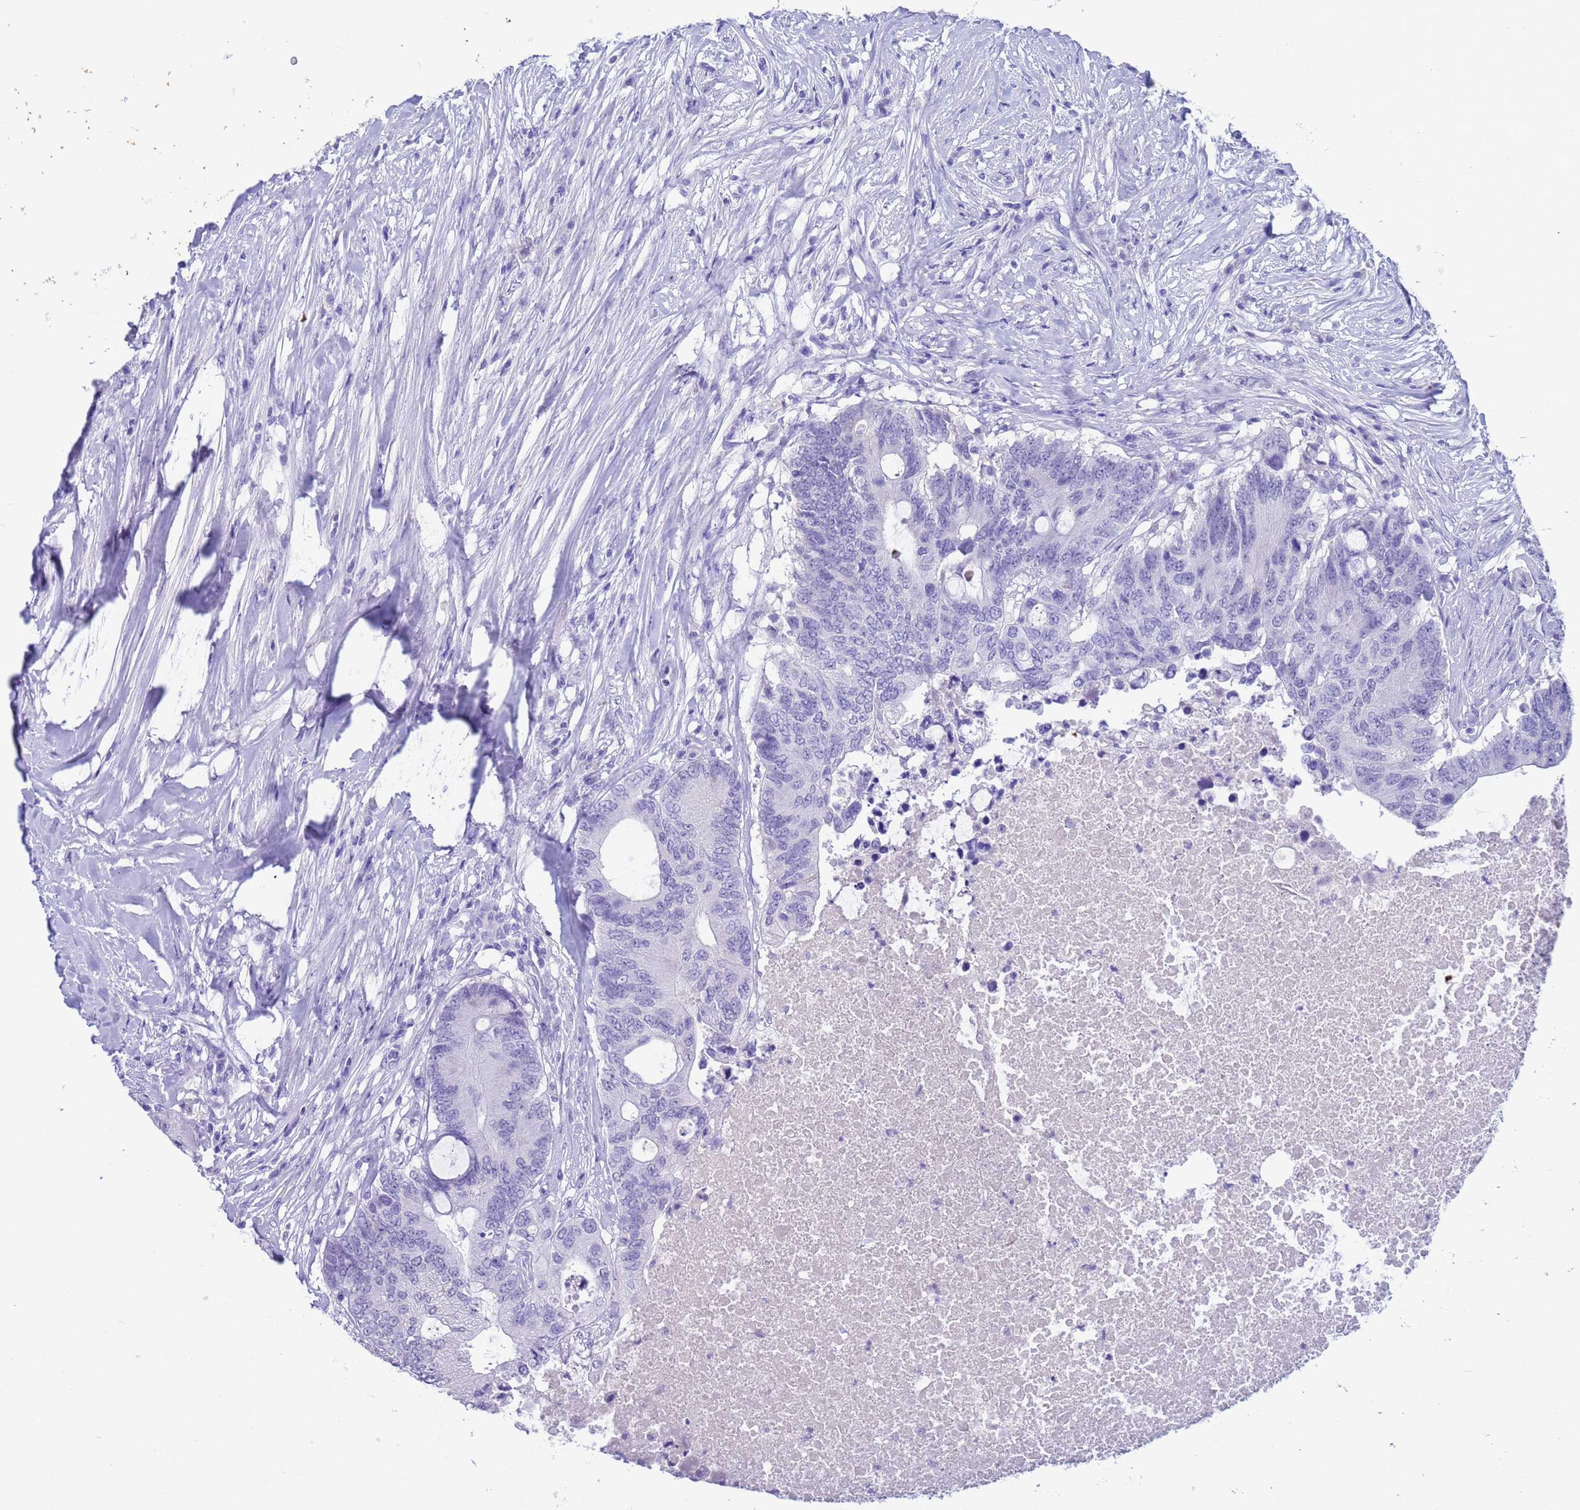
{"staining": {"intensity": "negative", "quantity": "none", "location": "none"}, "tissue": "colorectal cancer", "cell_type": "Tumor cells", "image_type": "cancer", "snomed": [{"axis": "morphology", "description": "Adenocarcinoma, NOS"}, {"axis": "topography", "description": "Colon"}], "caption": "There is no significant positivity in tumor cells of adenocarcinoma (colorectal).", "gene": "CKM", "patient": {"sex": "male", "age": 71}}